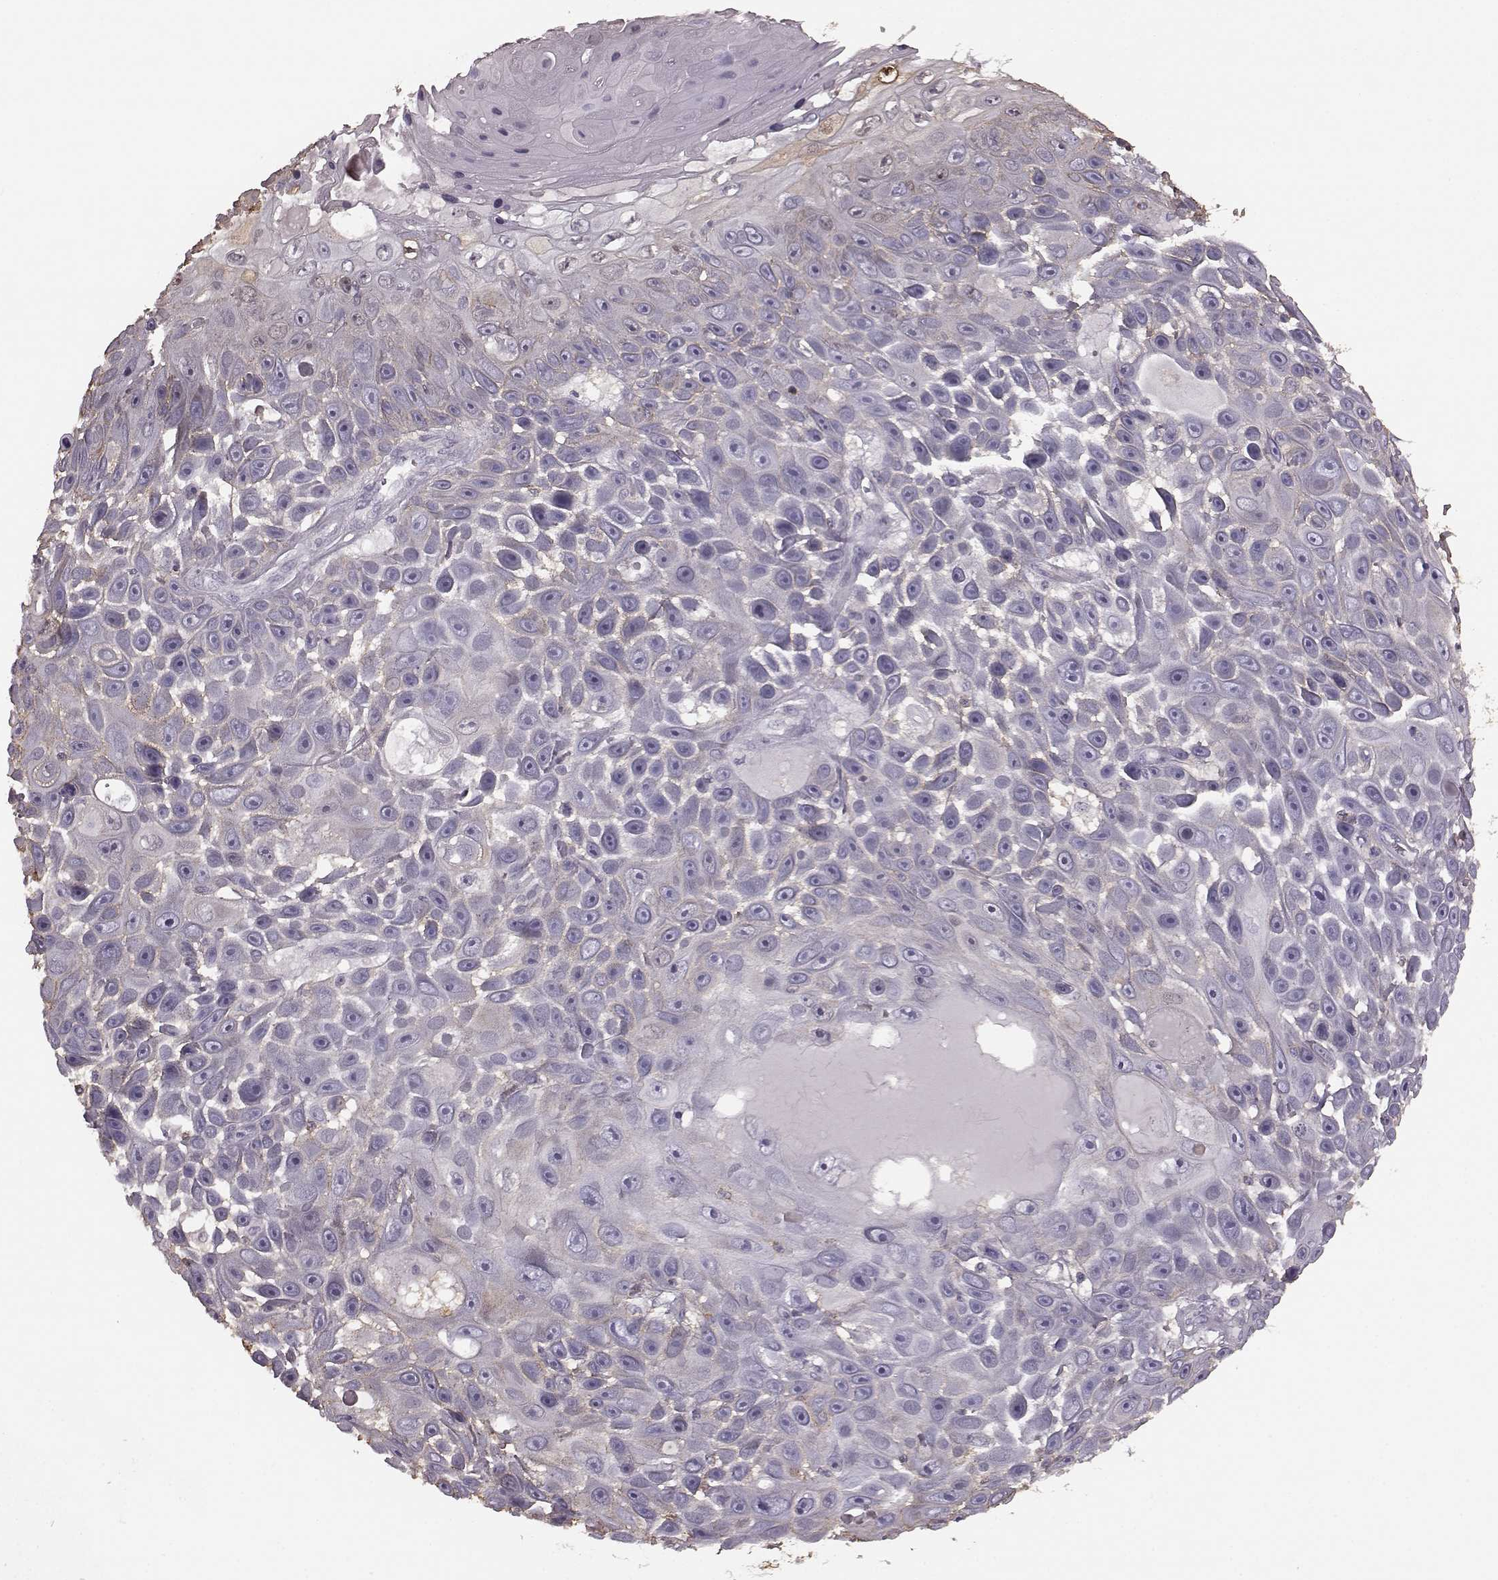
{"staining": {"intensity": "negative", "quantity": "none", "location": "none"}, "tissue": "skin cancer", "cell_type": "Tumor cells", "image_type": "cancer", "snomed": [{"axis": "morphology", "description": "Squamous cell carcinoma, NOS"}, {"axis": "topography", "description": "Skin"}], "caption": "The image exhibits no significant positivity in tumor cells of skin cancer.", "gene": "PDCD1", "patient": {"sex": "male", "age": 82}}